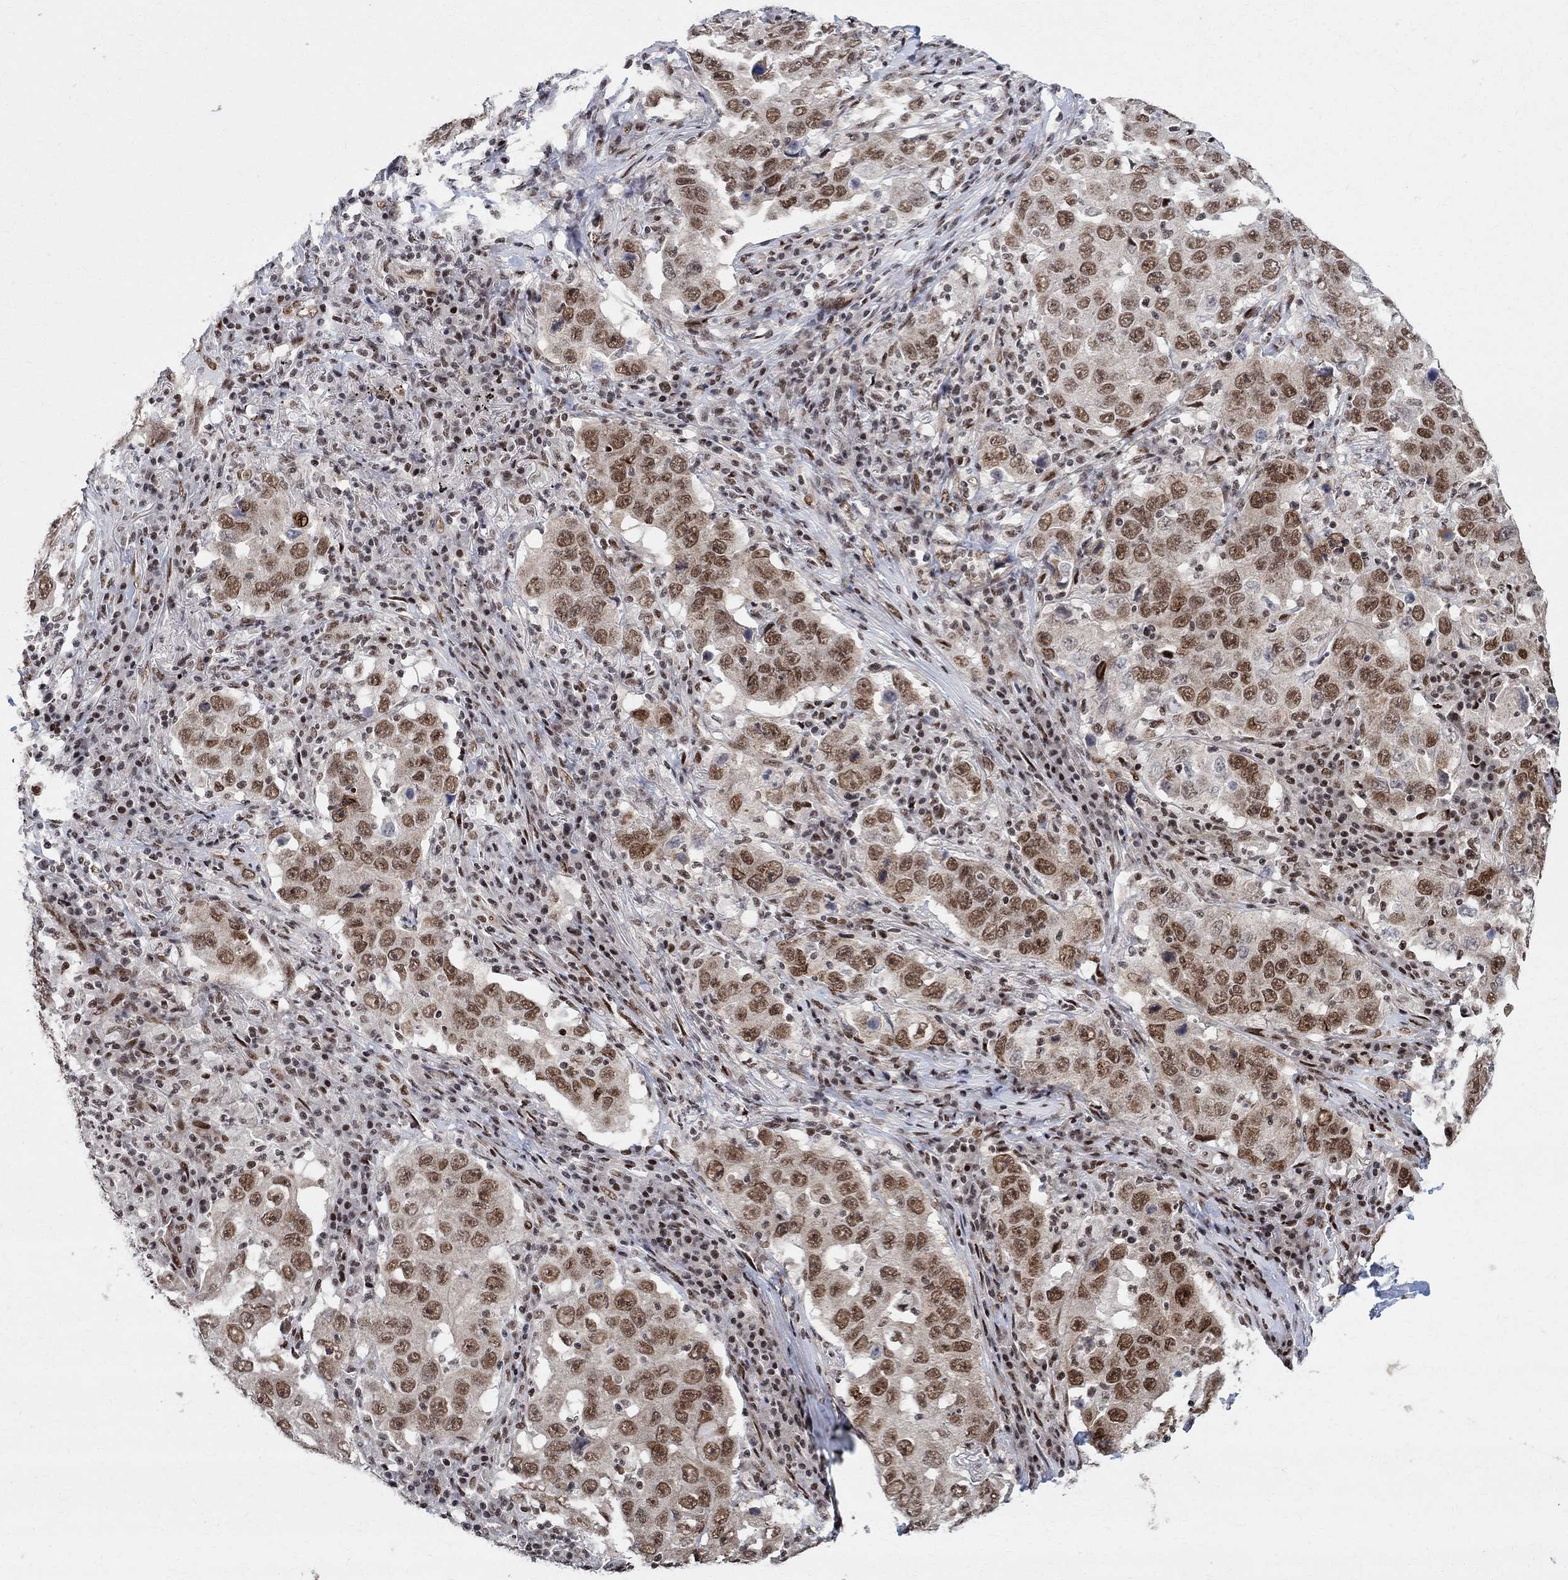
{"staining": {"intensity": "moderate", "quantity": ">75%", "location": "nuclear"}, "tissue": "lung cancer", "cell_type": "Tumor cells", "image_type": "cancer", "snomed": [{"axis": "morphology", "description": "Adenocarcinoma, NOS"}, {"axis": "topography", "description": "Lung"}], "caption": "IHC image of human lung cancer (adenocarcinoma) stained for a protein (brown), which exhibits medium levels of moderate nuclear expression in about >75% of tumor cells.", "gene": "E4F1", "patient": {"sex": "male", "age": 73}}